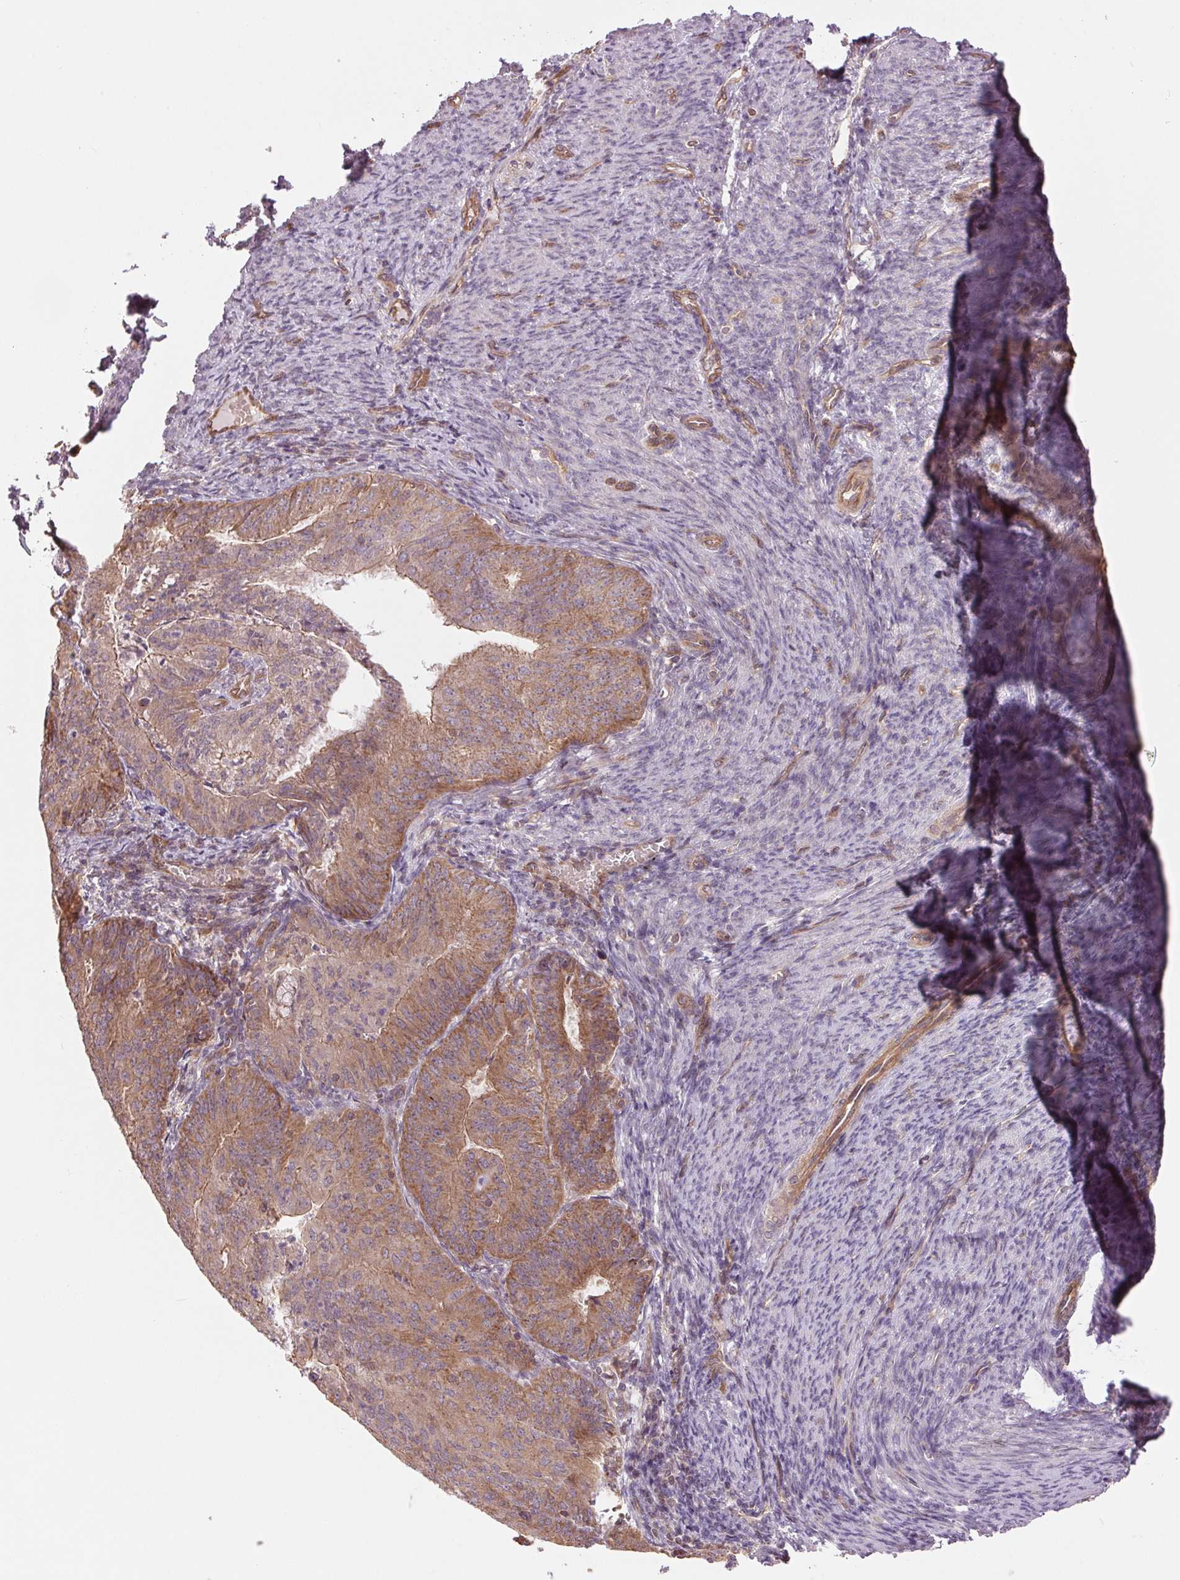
{"staining": {"intensity": "weak", "quantity": ">75%", "location": "cytoplasmic/membranous"}, "tissue": "endometrial cancer", "cell_type": "Tumor cells", "image_type": "cancer", "snomed": [{"axis": "morphology", "description": "Adenocarcinoma, NOS"}, {"axis": "topography", "description": "Endometrium"}], "caption": "DAB (3,3'-diaminobenzidine) immunohistochemical staining of adenocarcinoma (endometrial) displays weak cytoplasmic/membranous protein expression in about >75% of tumor cells.", "gene": "STARD7", "patient": {"sex": "female", "age": 57}}